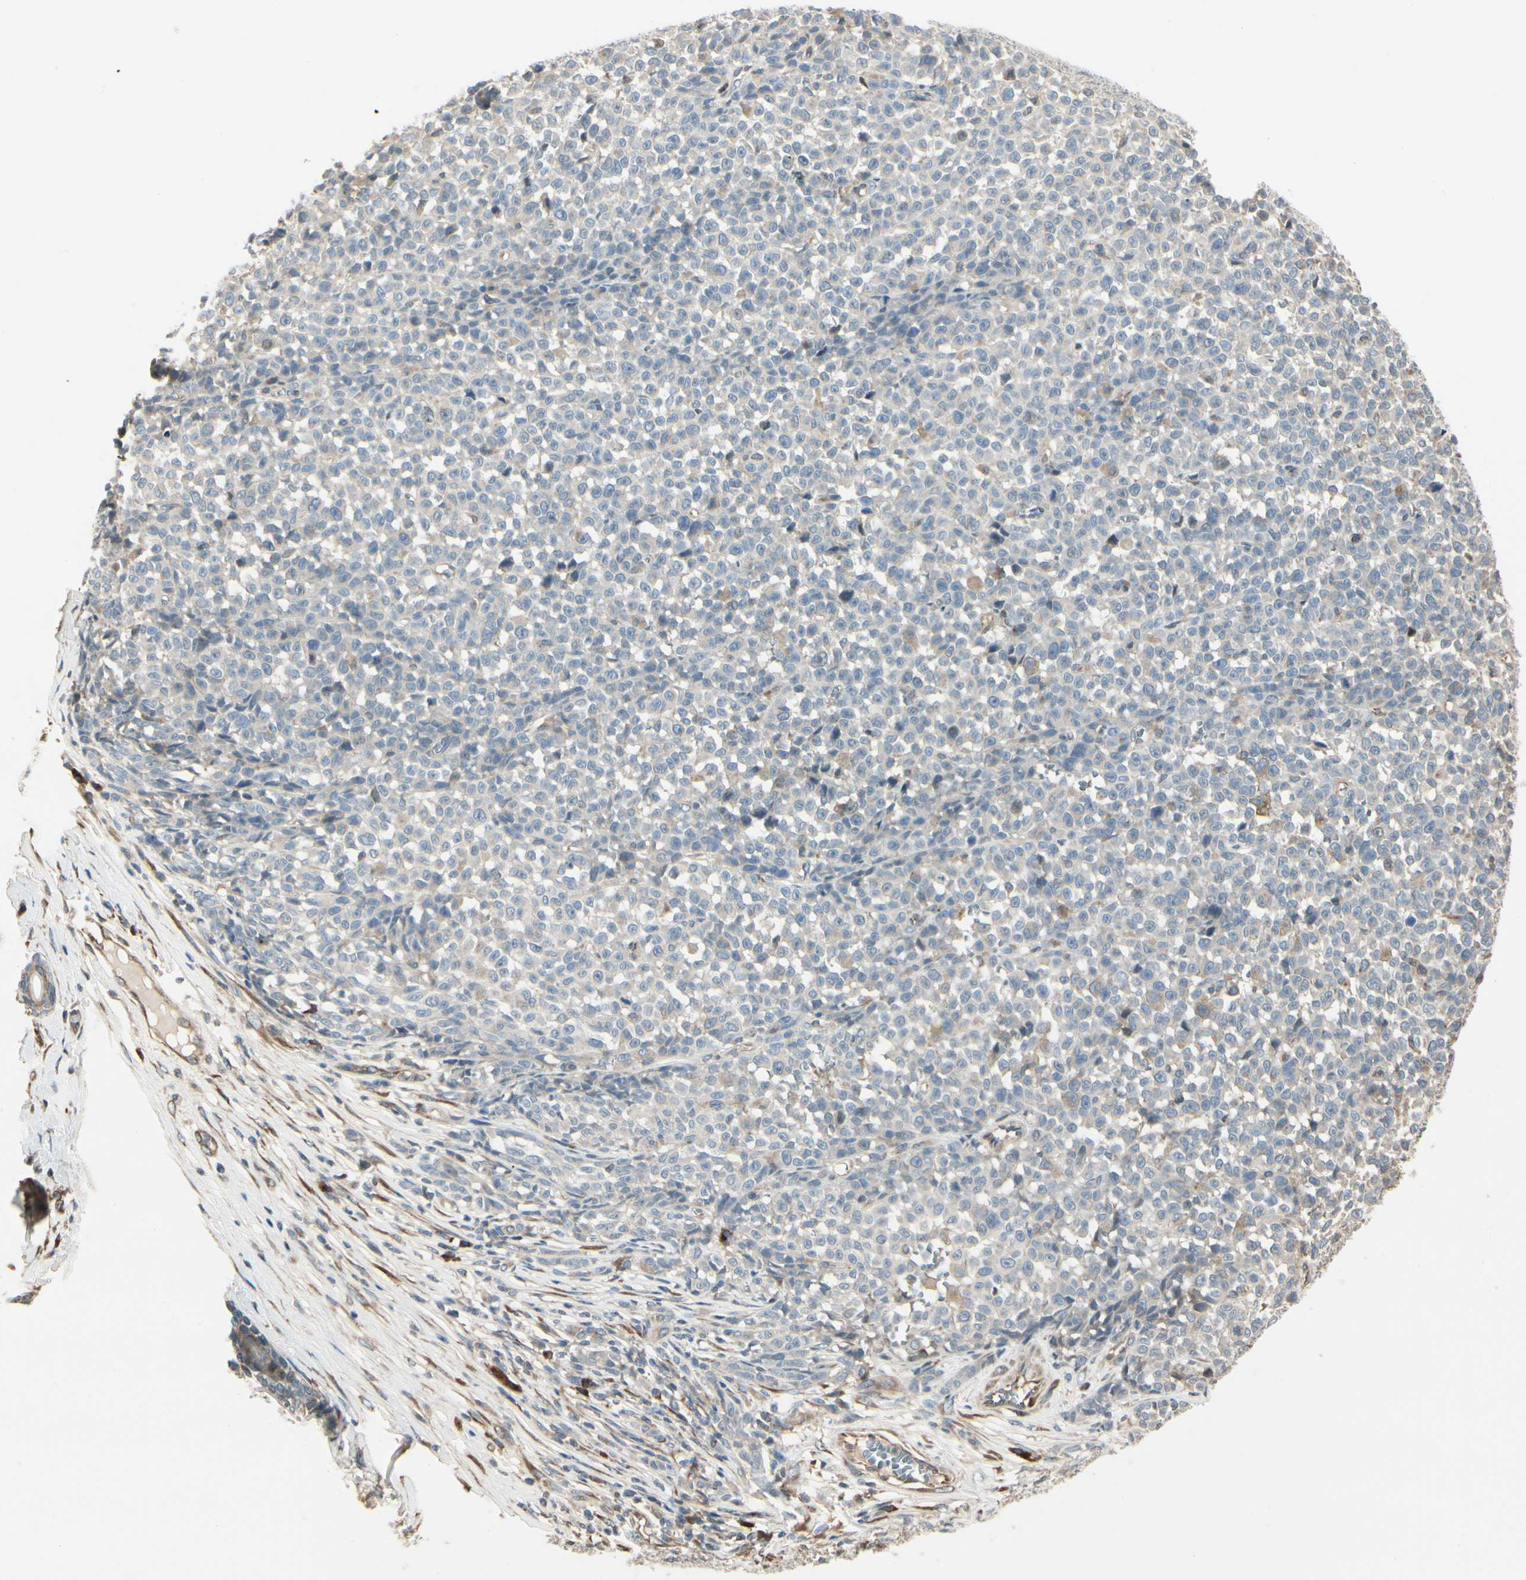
{"staining": {"intensity": "weak", "quantity": ">75%", "location": "cytoplasmic/membranous"}, "tissue": "melanoma", "cell_type": "Tumor cells", "image_type": "cancer", "snomed": [{"axis": "morphology", "description": "Malignant melanoma, NOS"}, {"axis": "topography", "description": "Skin"}], "caption": "Tumor cells show low levels of weak cytoplasmic/membranous staining in about >75% of cells in melanoma.", "gene": "NUCB2", "patient": {"sex": "female", "age": 82}}